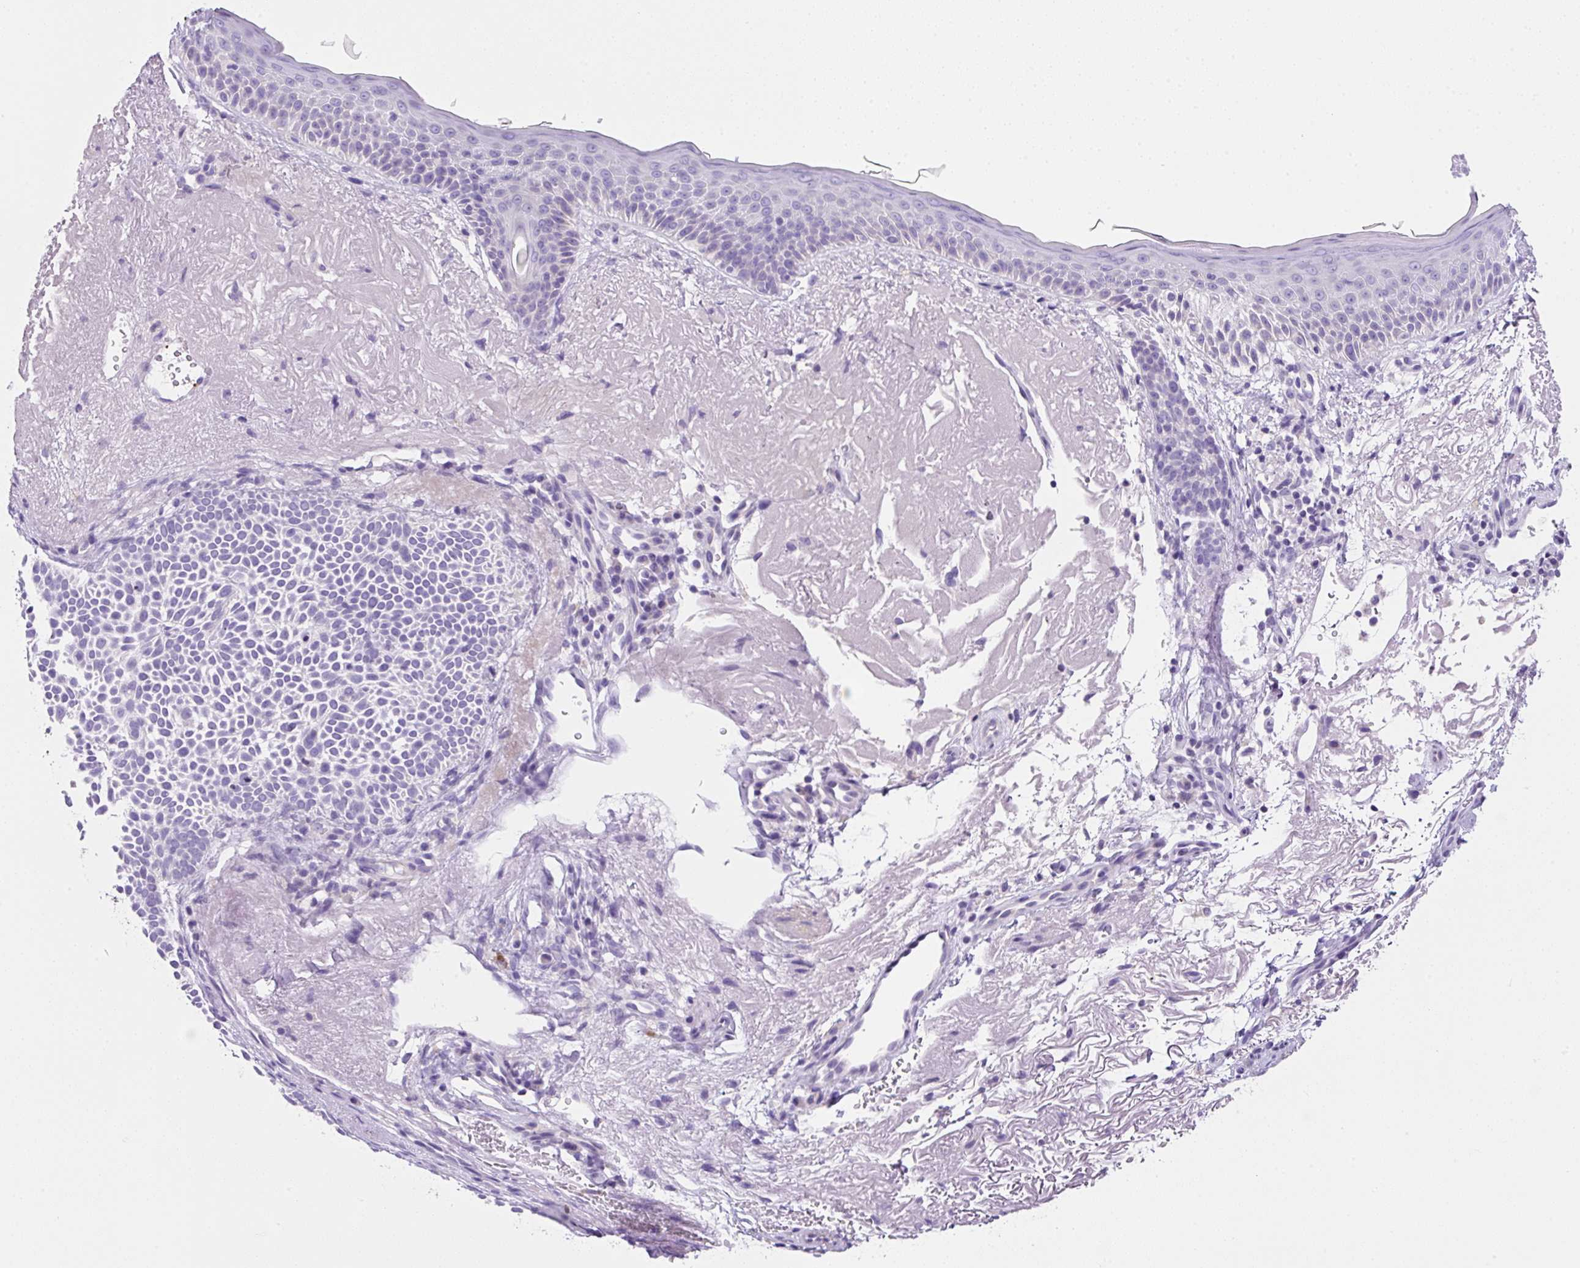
{"staining": {"intensity": "negative", "quantity": "none", "location": "none"}, "tissue": "skin cancer", "cell_type": "Tumor cells", "image_type": "cancer", "snomed": [{"axis": "morphology", "description": "Basal cell carcinoma"}, {"axis": "topography", "description": "Skin"}], "caption": "Micrograph shows no significant protein positivity in tumor cells of skin cancer.", "gene": "NDST3", "patient": {"sex": "female", "age": 77}}